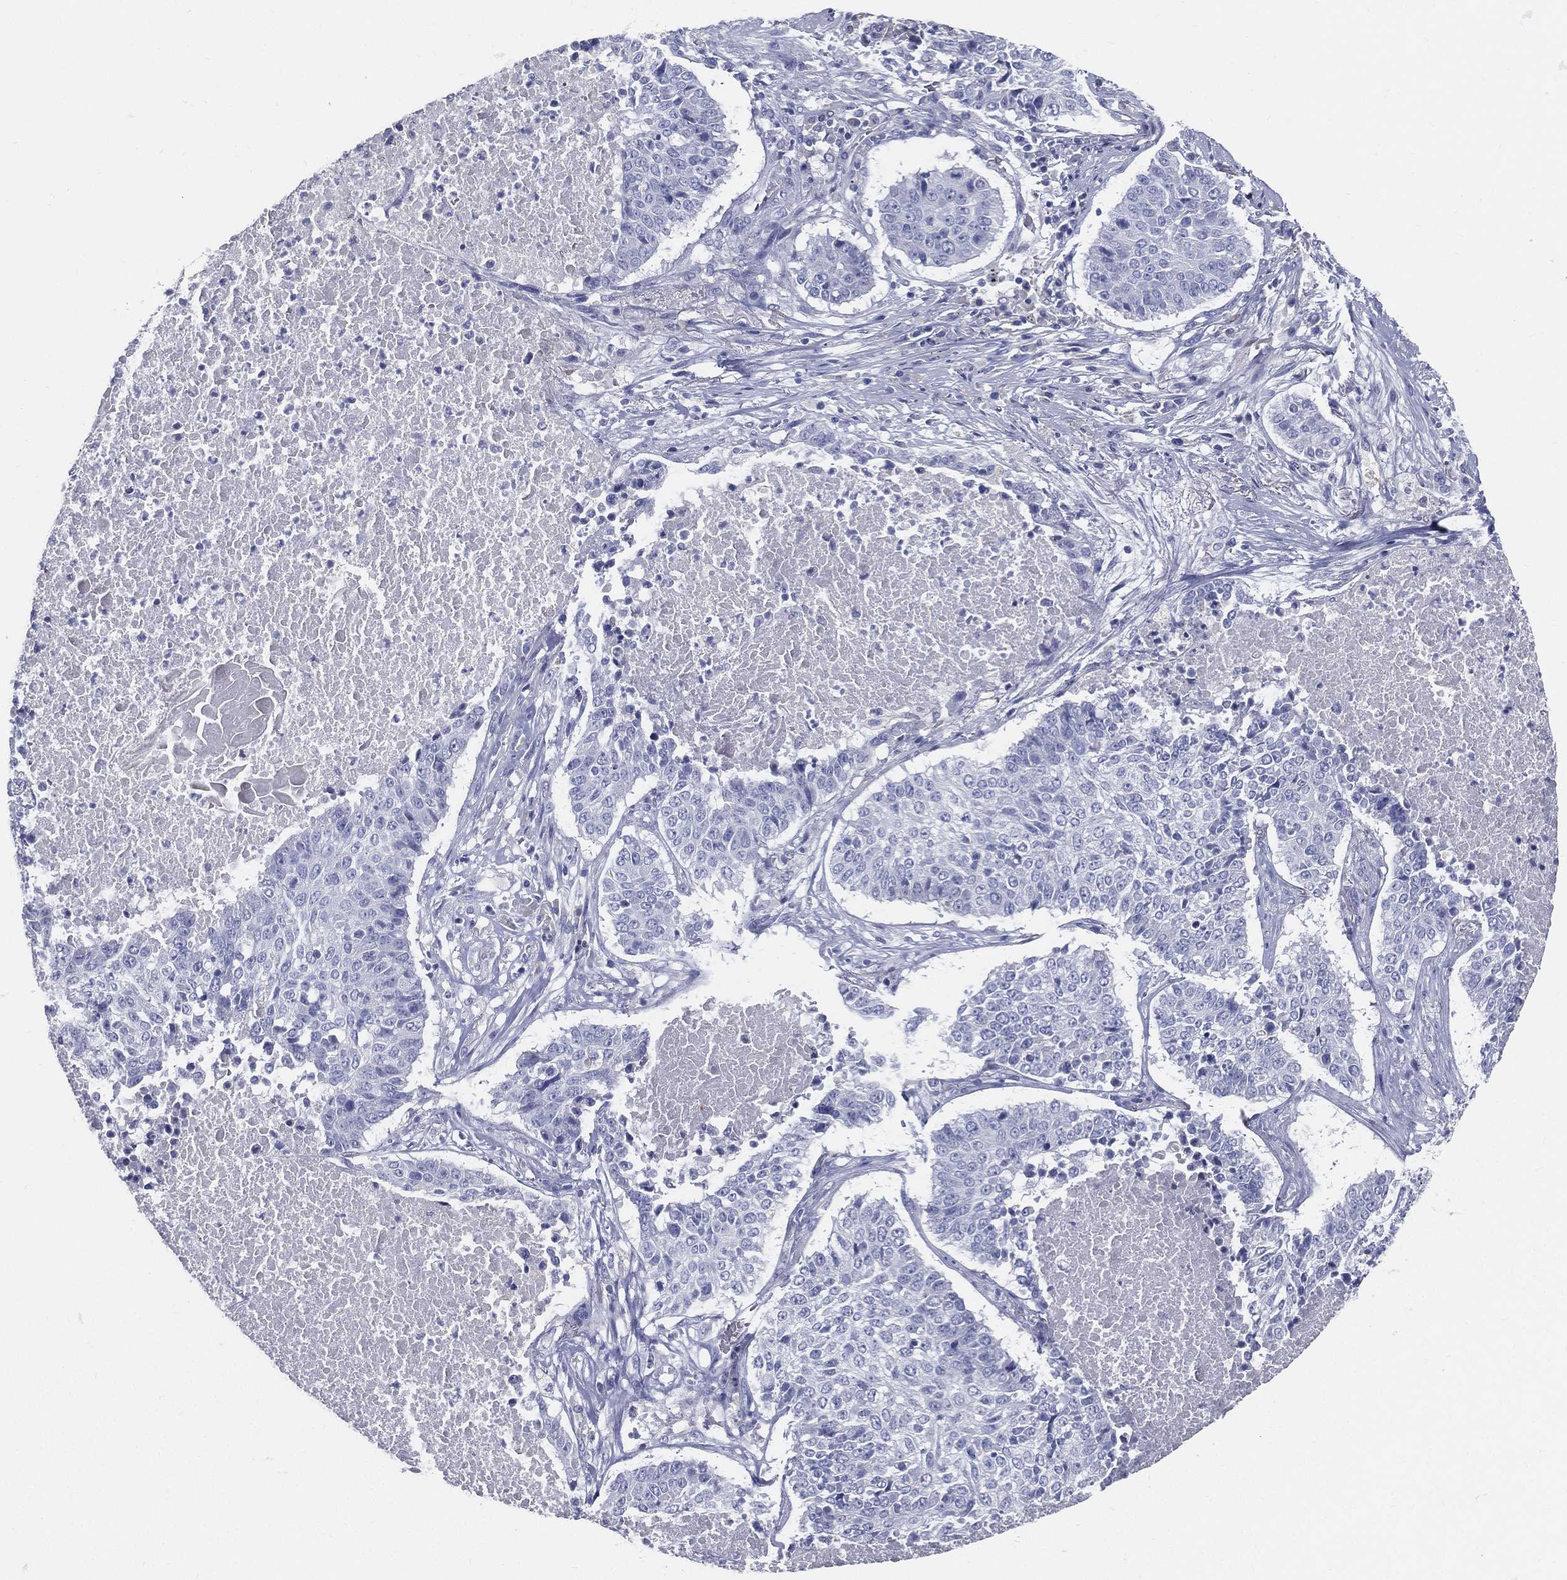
{"staining": {"intensity": "negative", "quantity": "none", "location": "none"}, "tissue": "lung cancer", "cell_type": "Tumor cells", "image_type": "cancer", "snomed": [{"axis": "morphology", "description": "Squamous cell carcinoma, NOS"}, {"axis": "topography", "description": "Lung"}], "caption": "Immunohistochemistry (IHC) of human lung squamous cell carcinoma displays no expression in tumor cells.", "gene": "STS", "patient": {"sex": "male", "age": 64}}